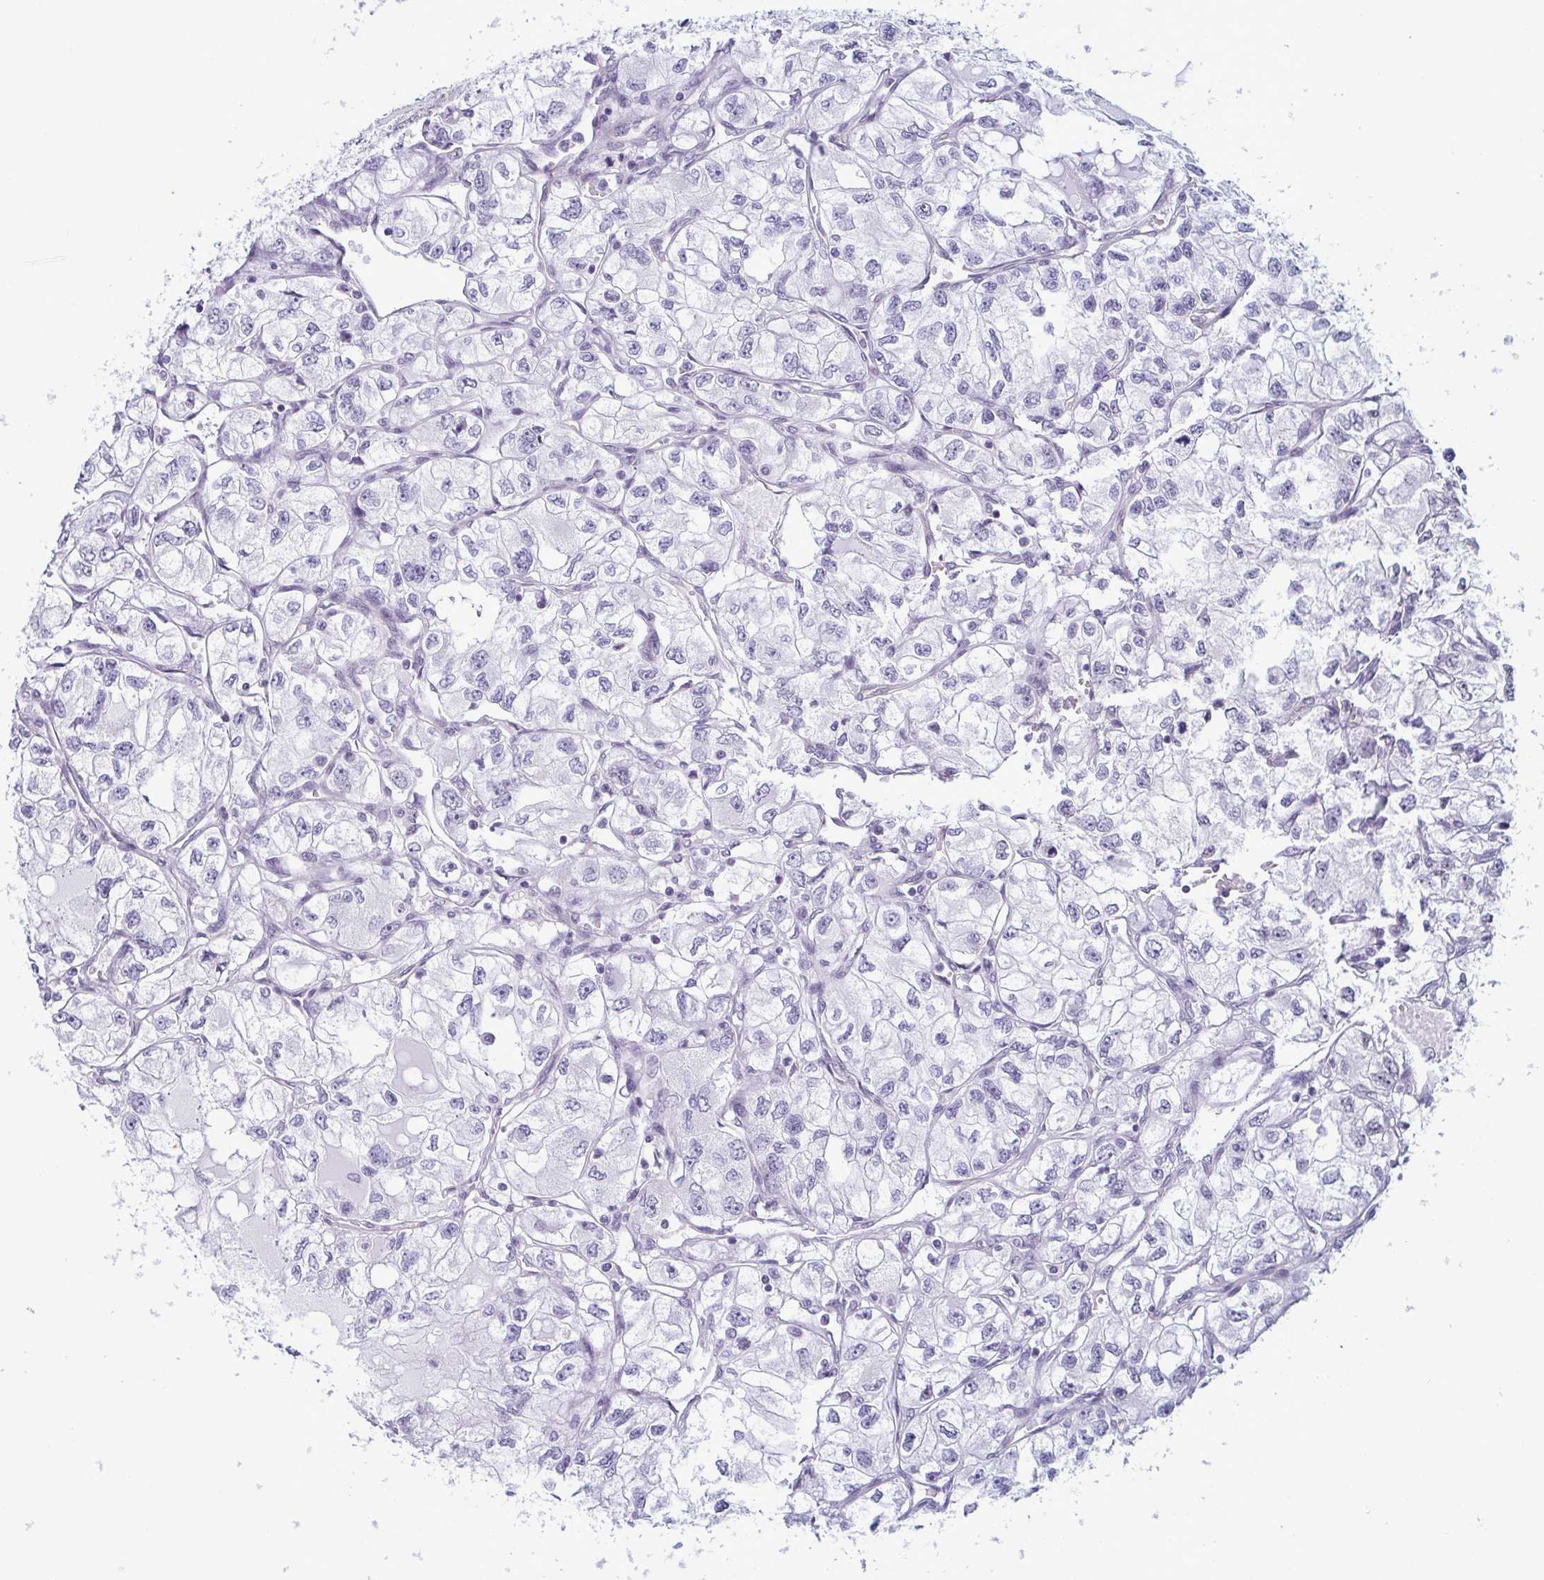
{"staining": {"intensity": "negative", "quantity": "none", "location": "none"}, "tissue": "renal cancer", "cell_type": "Tumor cells", "image_type": "cancer", "snomed": [{"axis": "morphology", "description": "Adenocarcinoma, NOS"}, {"axis": "topography", "description": "Kidney"}], "caption": "Tumor cells are negative for protein expression in human renal cancer. The staining was performed using DAB to visualize the protein expression in brown, while the nuclei were stained in blue with hematoxylin (Magnification: 20x).", "gene": "RBM7", "patient": {"sex": "female", "age": 59}}